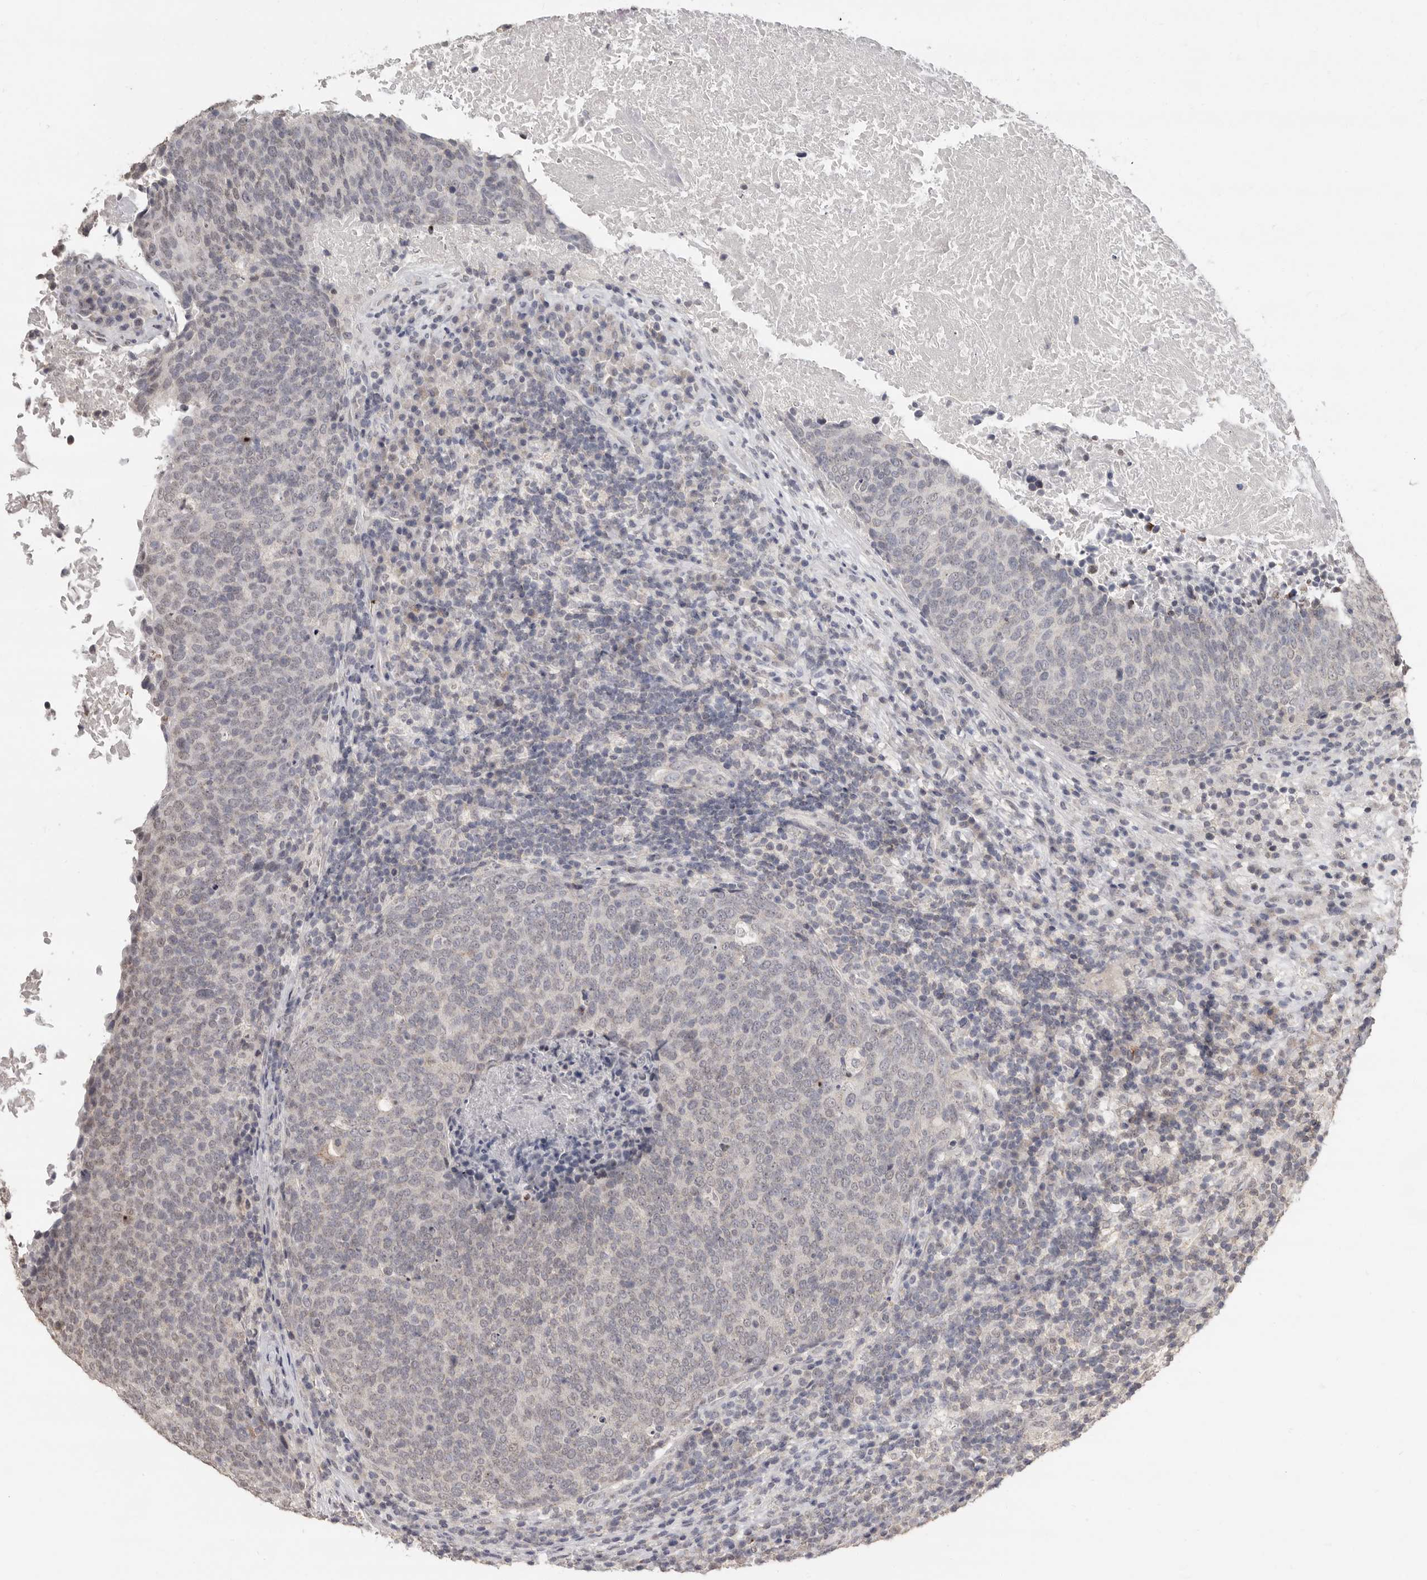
{"staining": {"intensity": "weak", "quantity": "<25%", "location": "nuclear"}, "tissue": "head and neck cancer", "cell_type": "Tumor cells", "image_type": "cancer", "snomed": [{"axis": "morphology", "description": "Squamous cell carcinoma, NOS"}, {"axis": "morphology", "description": "Squamous cell carcinoma, metastatic, NOS"}, {"axis": "topography", "description": "Lymph node"}, {"axis": "topography", "description": "Head-Neck"}], "caption": "DAB immunohistochemical staining of human head and neck metastatic squamous cell carcinoma demonstrates no significant expression in tumor cells.", "gene": "LINGO2", "patient": {"sex": "male", "age": 62}}